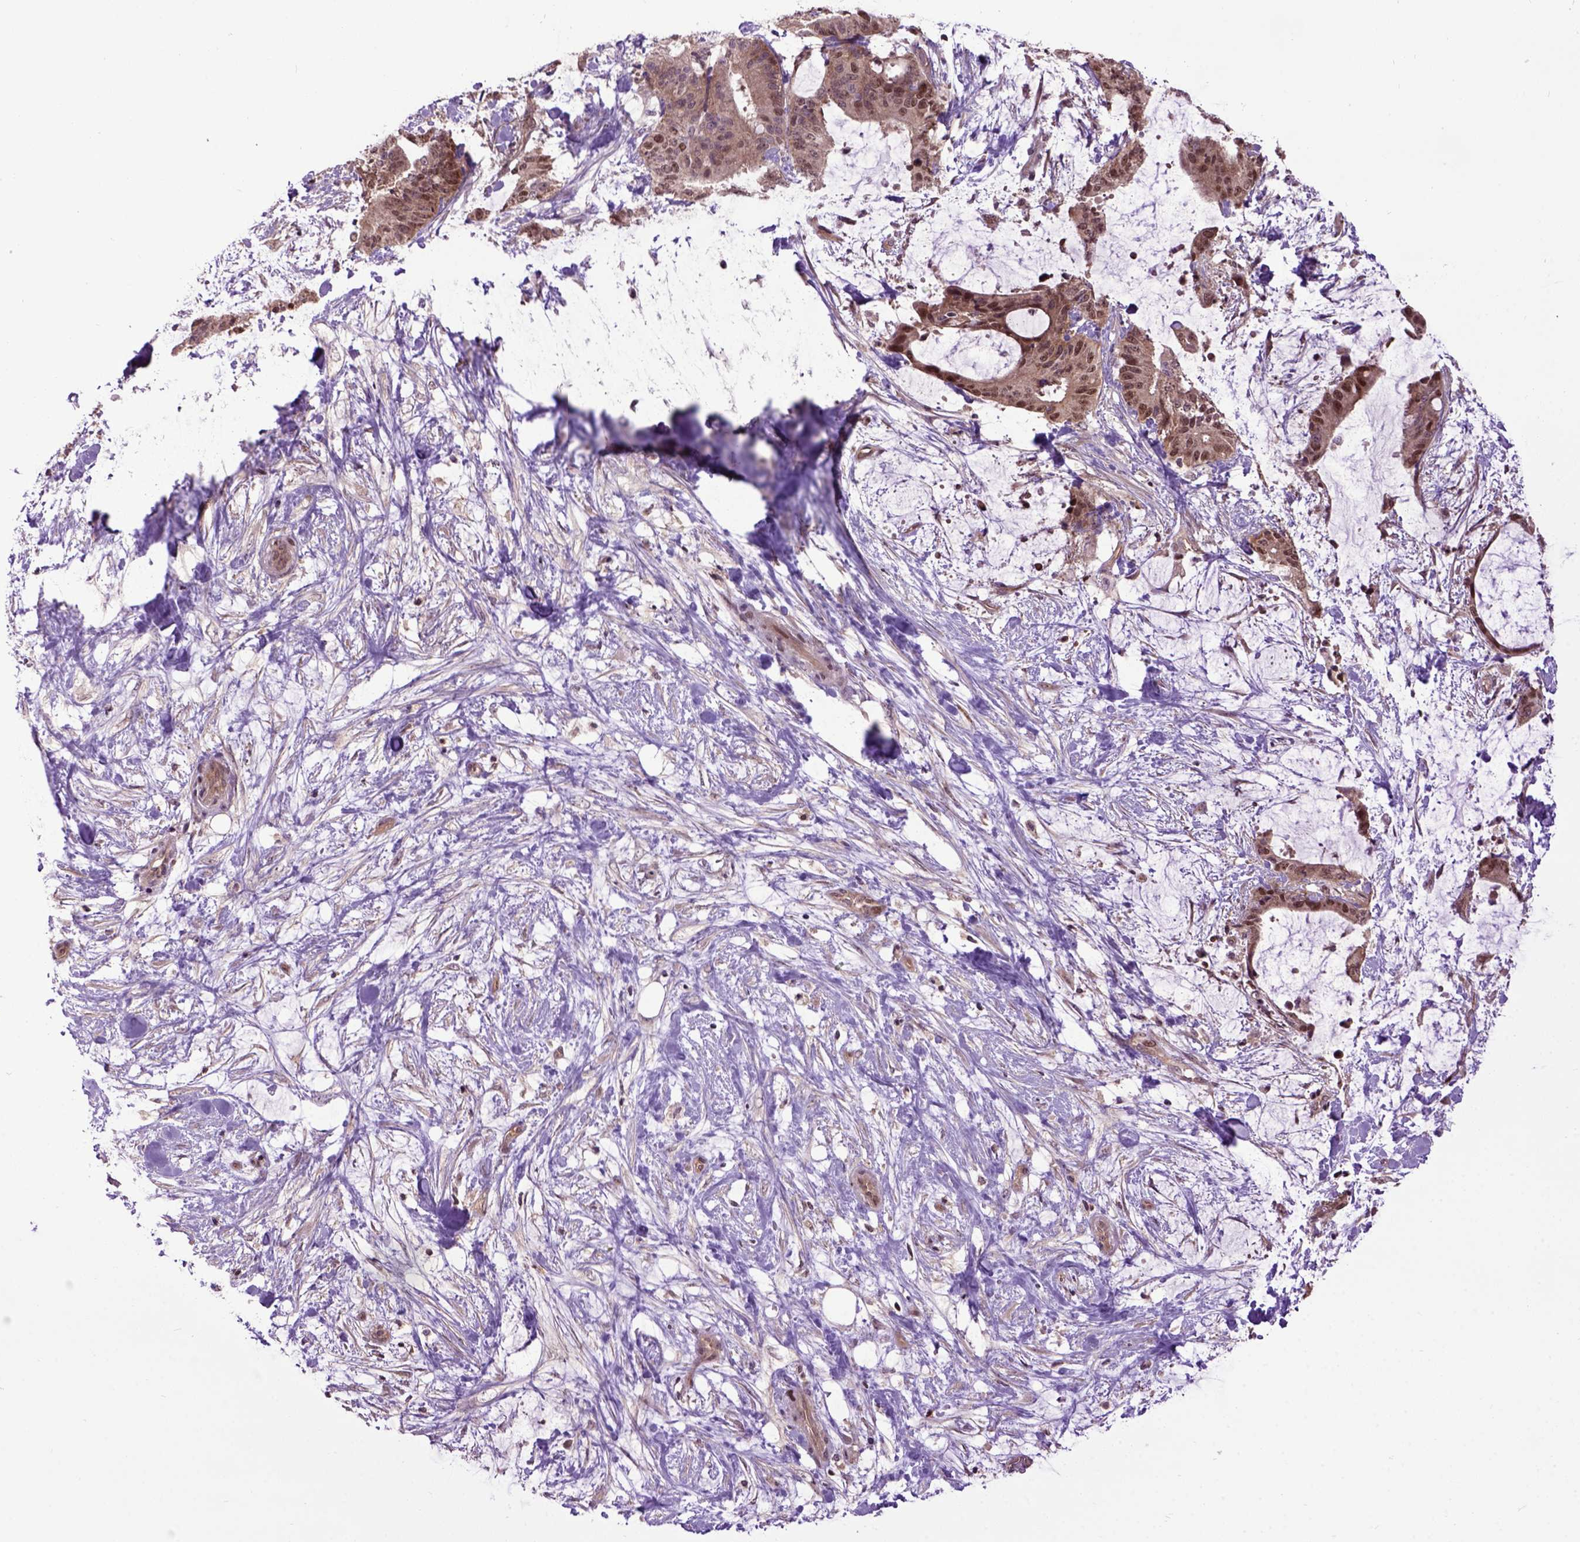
{"staining": {"intensity": "moderate", "quantity": ">75%", "location": "cytoplasmic/membranous,nuclear"}, "tissue": "liver cancer", "cell_type": "Tumor cells", "image_type": "cancer", "snomed": [{"axis": "morphology", "description": "Cholangiocarcinoma"}, {"axis": "topography", "description": "Liver"}], "caption": "Human liver cholangiocarcinoma stained with a protein marker displays moderate staining in tumor cells.", "gene": "WDR48", "patient": {"sex": "female", "age": 73}}